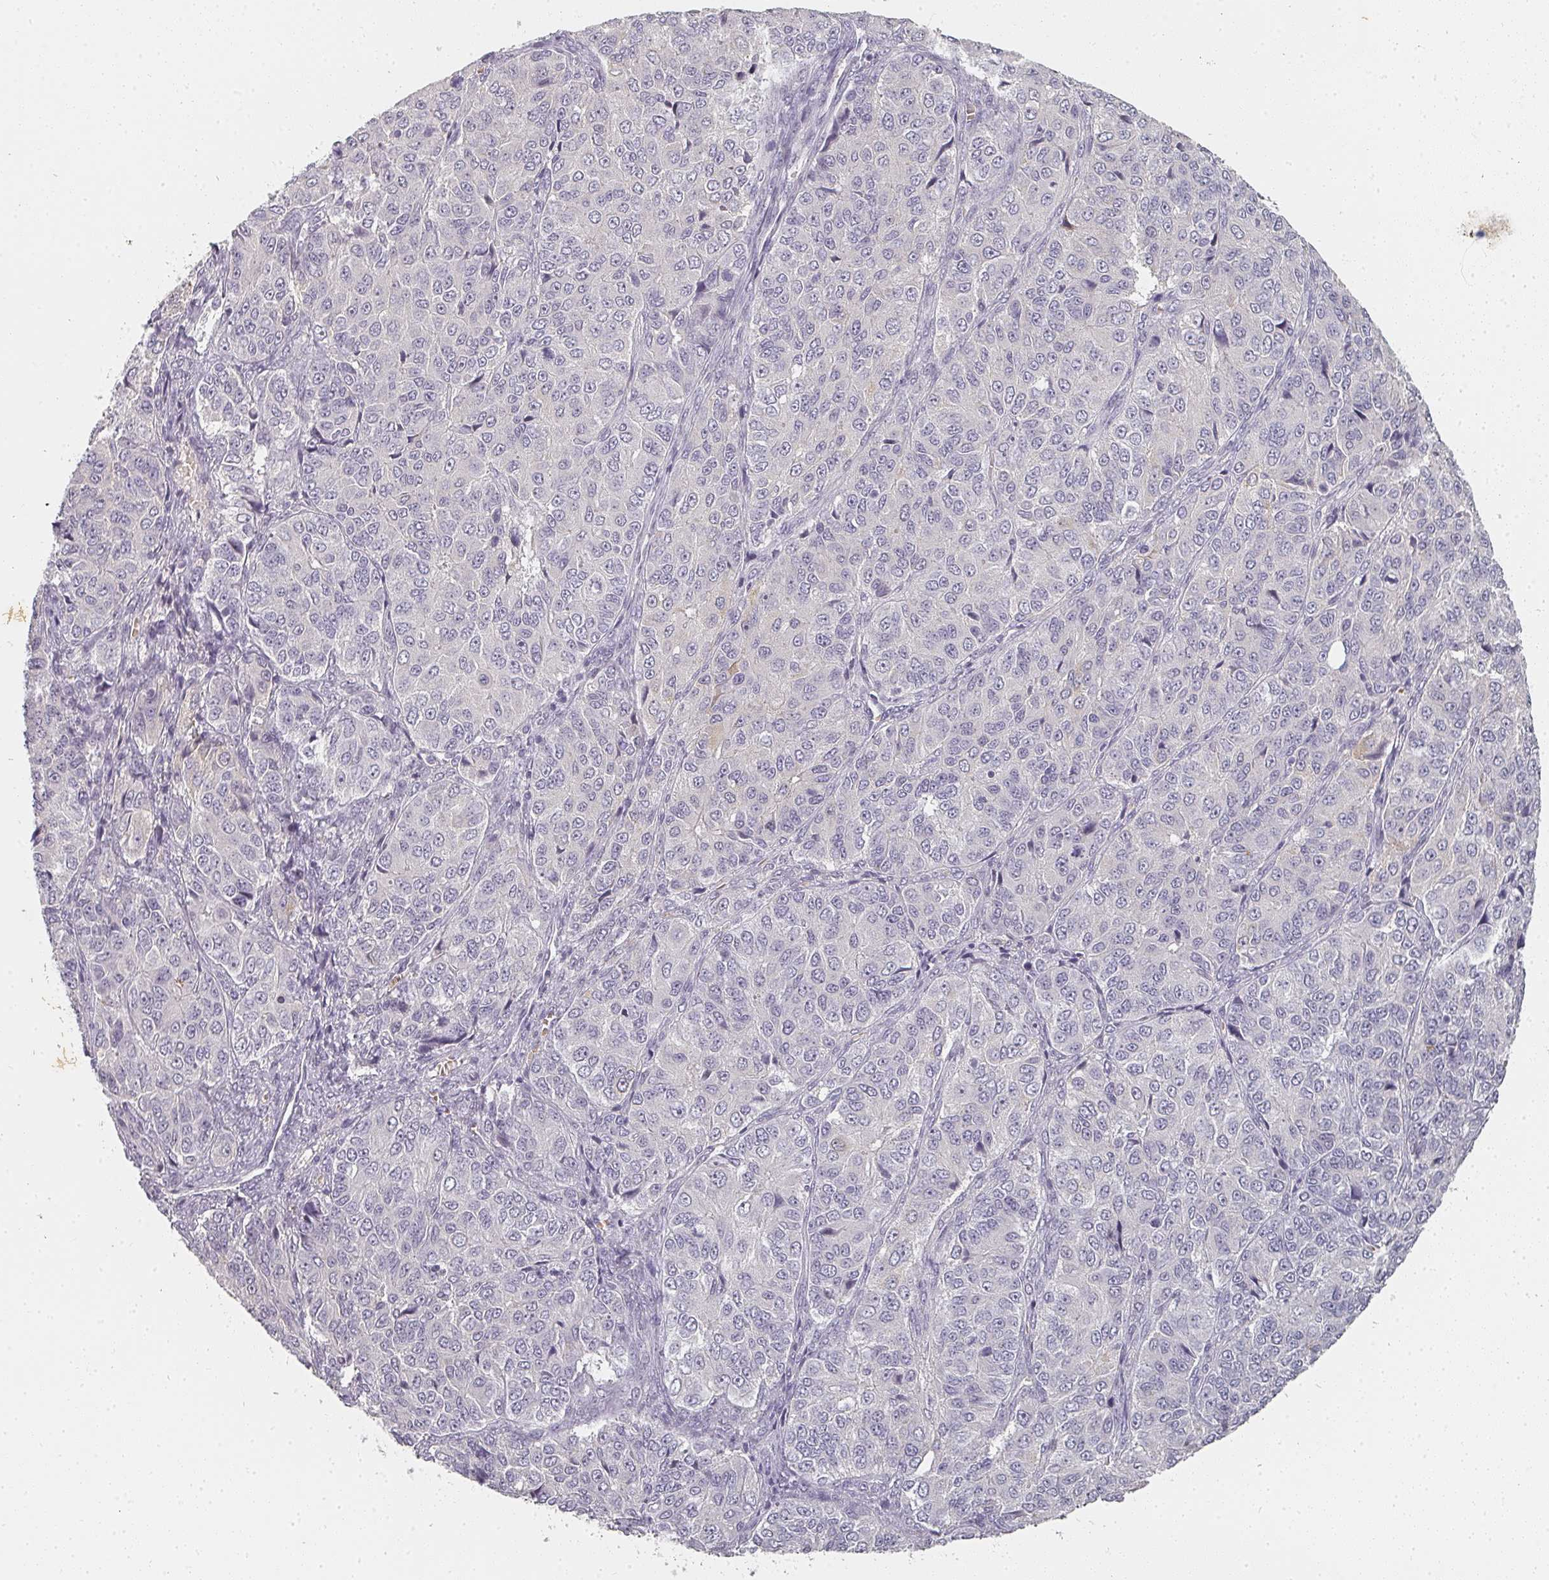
{"staining": {"intensity": "negative", "quantity": "none", "location": "none"}, "tissue": "ovarian cancer", "cell_type": "Tumor cells", "image_type": "cancer", "snomed": [{"axis": "morphology", "description": "Carcinoma, endometroid"}, {"axis": "topography", "description": "Ovary"}], "caption": "Tumor cells show no significant positivity in endometroid carcinoma (ovarian).", "gene": "SHISA2", "patient": {"sex": "female", "age": 51}}